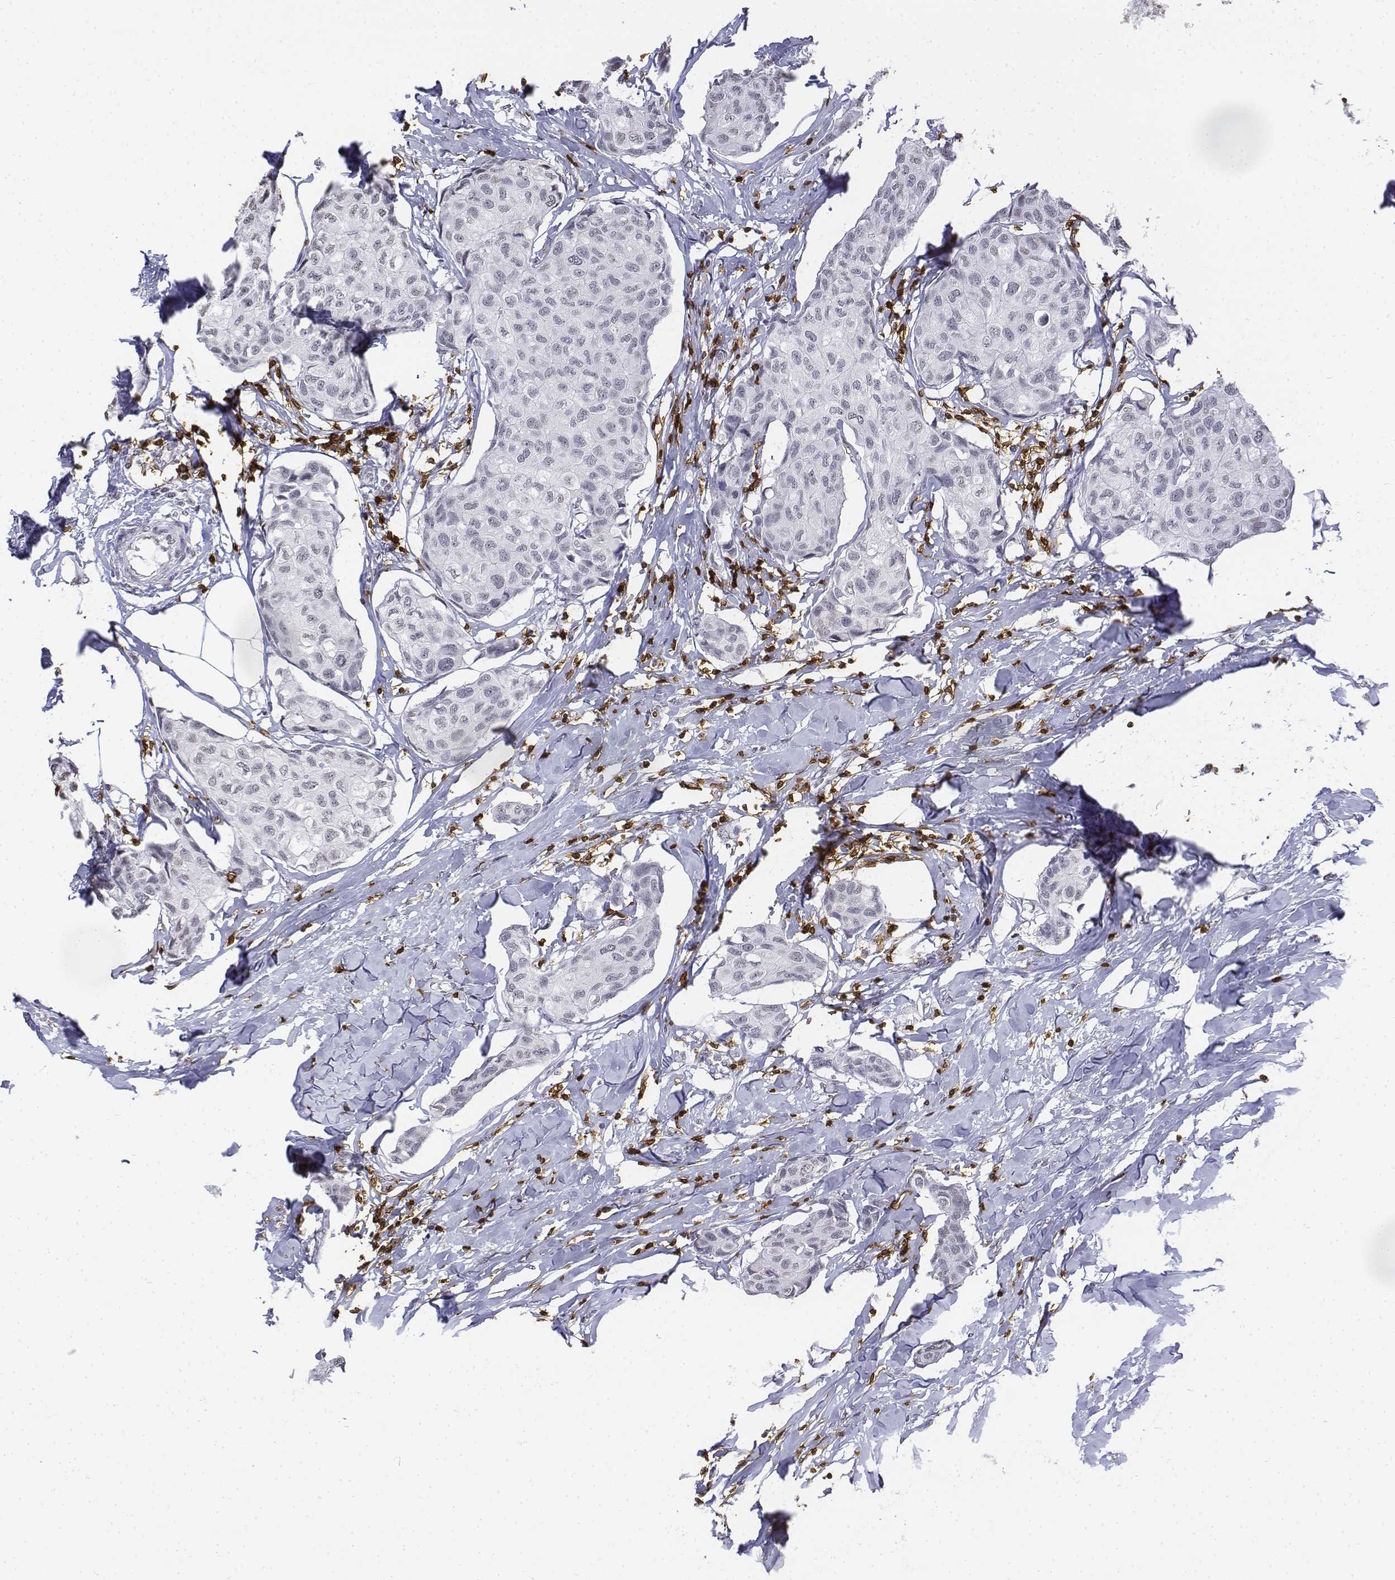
{"staining": {"intensity": "negative", "quantity": "none", "location": "none"}, "tissue": "breast cancer", "cell_type": "Tumor cells", "image_type": "cancer", "snomed": [{"axis": "morphology", "description": "Duct carcinoma"}, {"axis": "topography", "description": "Breast"}], "caption": "The histopathology image displays no significant staining in tumor cells of breast cancer.", "gene": "CD3E", "patient": {"sex": "female", "age": 80}}